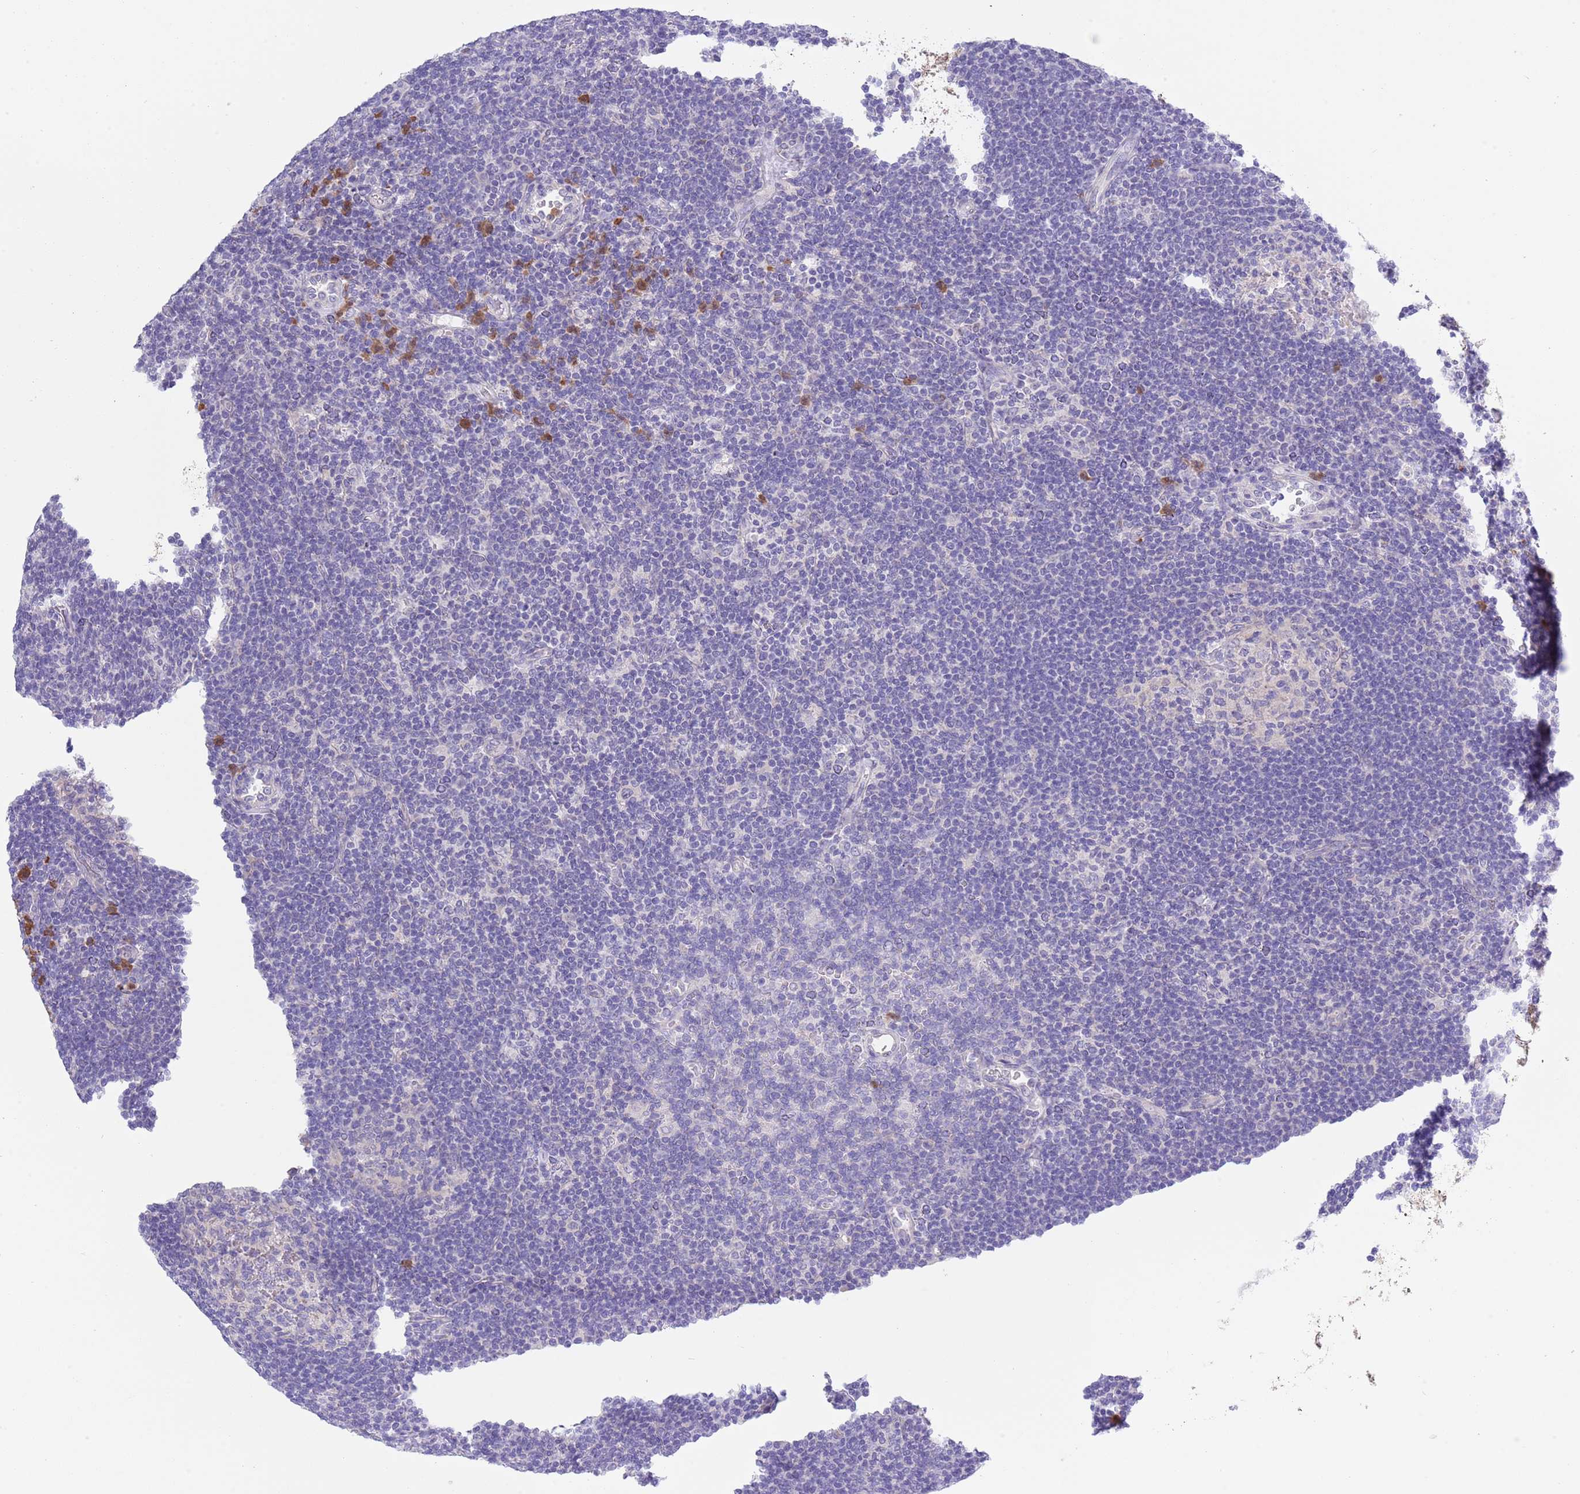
{"staining": {"intensity": "negative", "quantity": "none", "location": "none"}, "tissue": "lymphoma", "cell_type": "Tumor cells", "image_type": "cancer", "snomed": [{"axis": "morphology", "description": "Hodgkin's disease, NOS"}, {"axis": "topography", "description": "Lymph node"}], "caption": "Immunohistochemical staining of lymphoma demonstrates no significant positivity in tumor cells.", "gene": "ZFP2", "patient": {"sex": "female", "age": 57}}